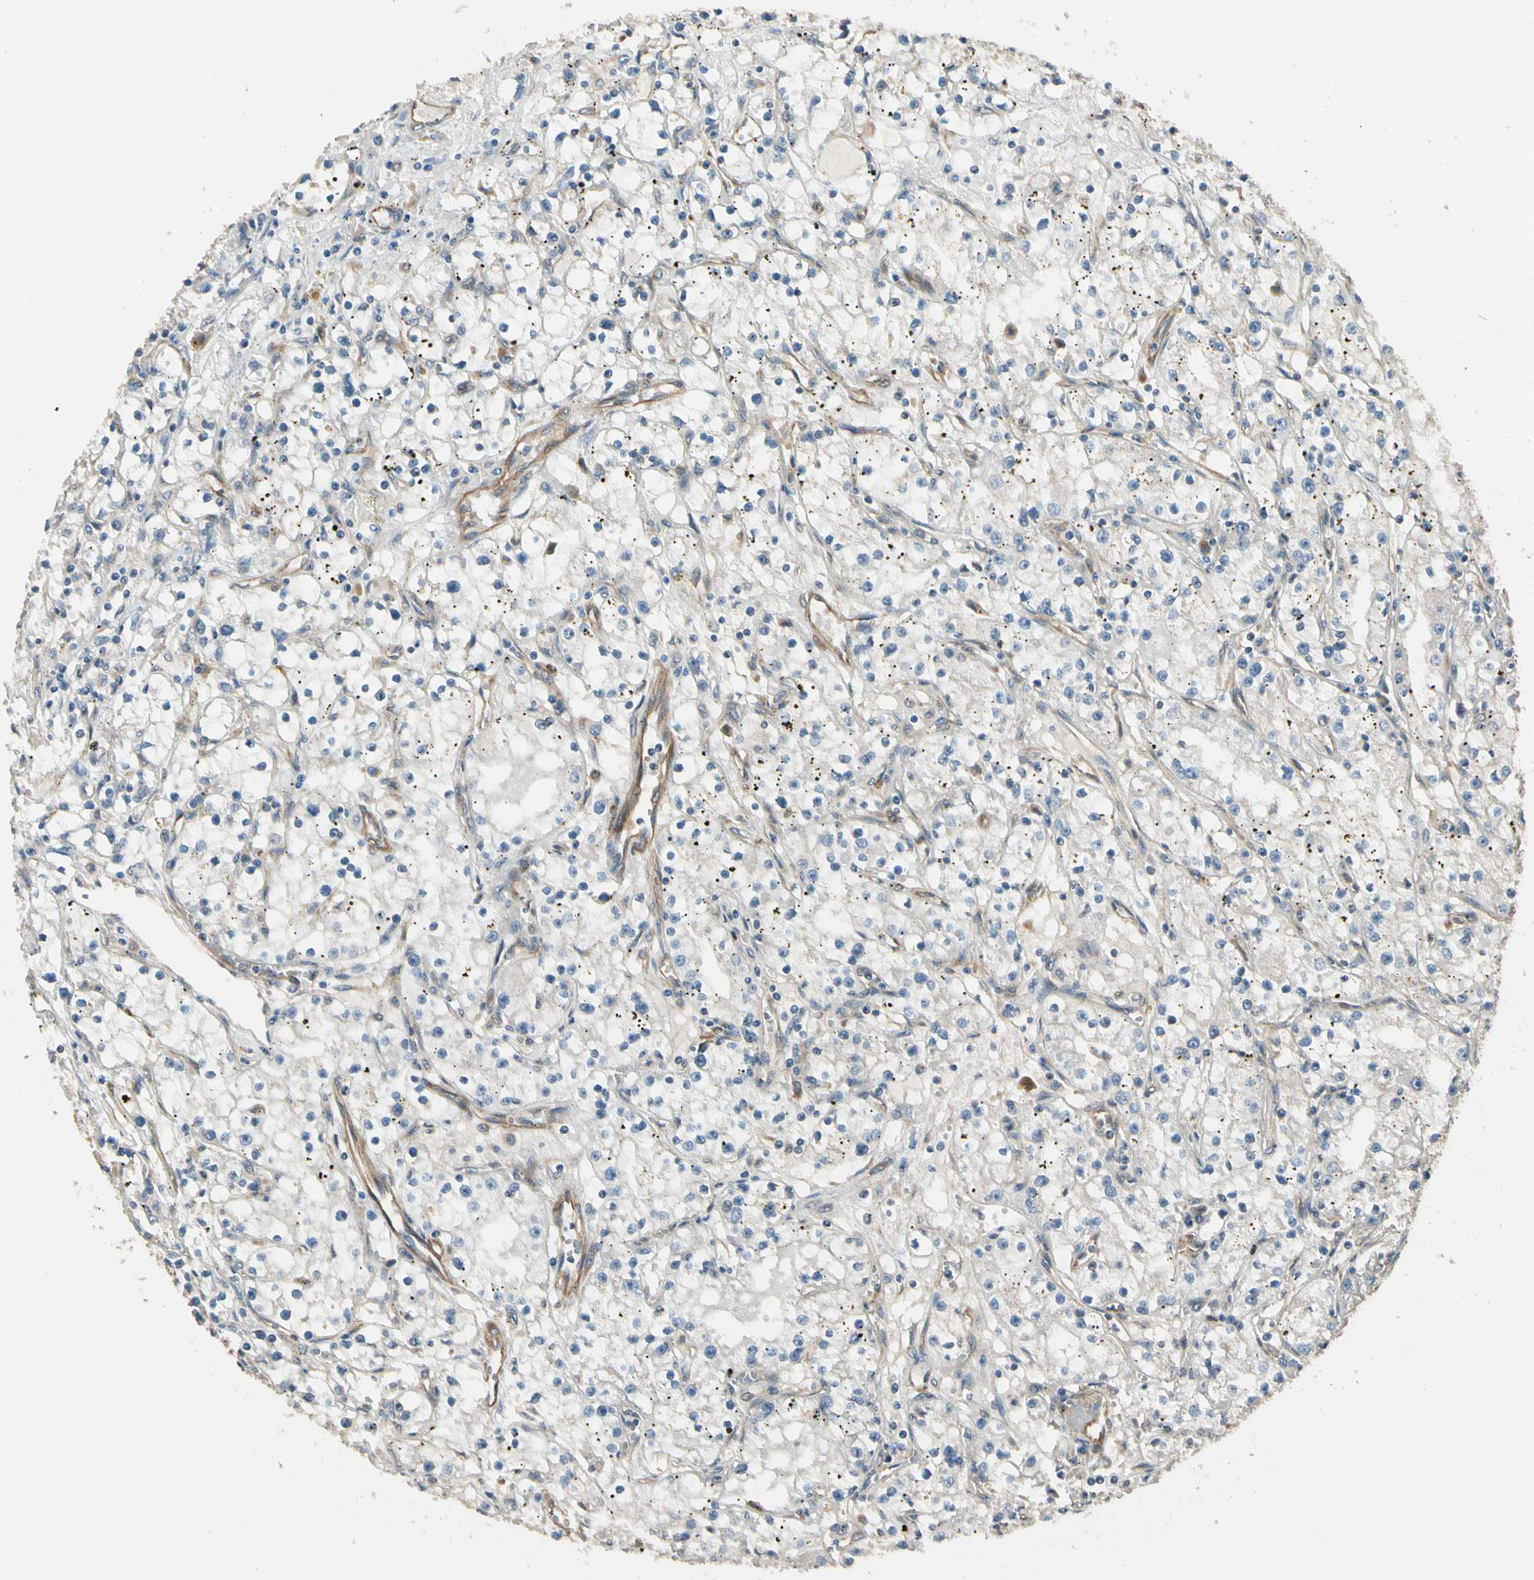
{"staining": {"intensity": "negative", "quantity": "none", "location": "none"}, "tissue": "renal cancer", "cell_type": "Tumor cells", "image_type": "cancer", "snomed": [{"axis": "morphology", "description": "Adenocarcinoma, NOS"}, {"axis": "topography", "description": "Kidney"}], "caption": "A high-resolution histopathology image shows immunohistochemistry staining of renal cancer, which demonstrates no significant staining in tumor cells.", "gene": "ROCK2", "patient": {"sex": "male", "age": 56}}